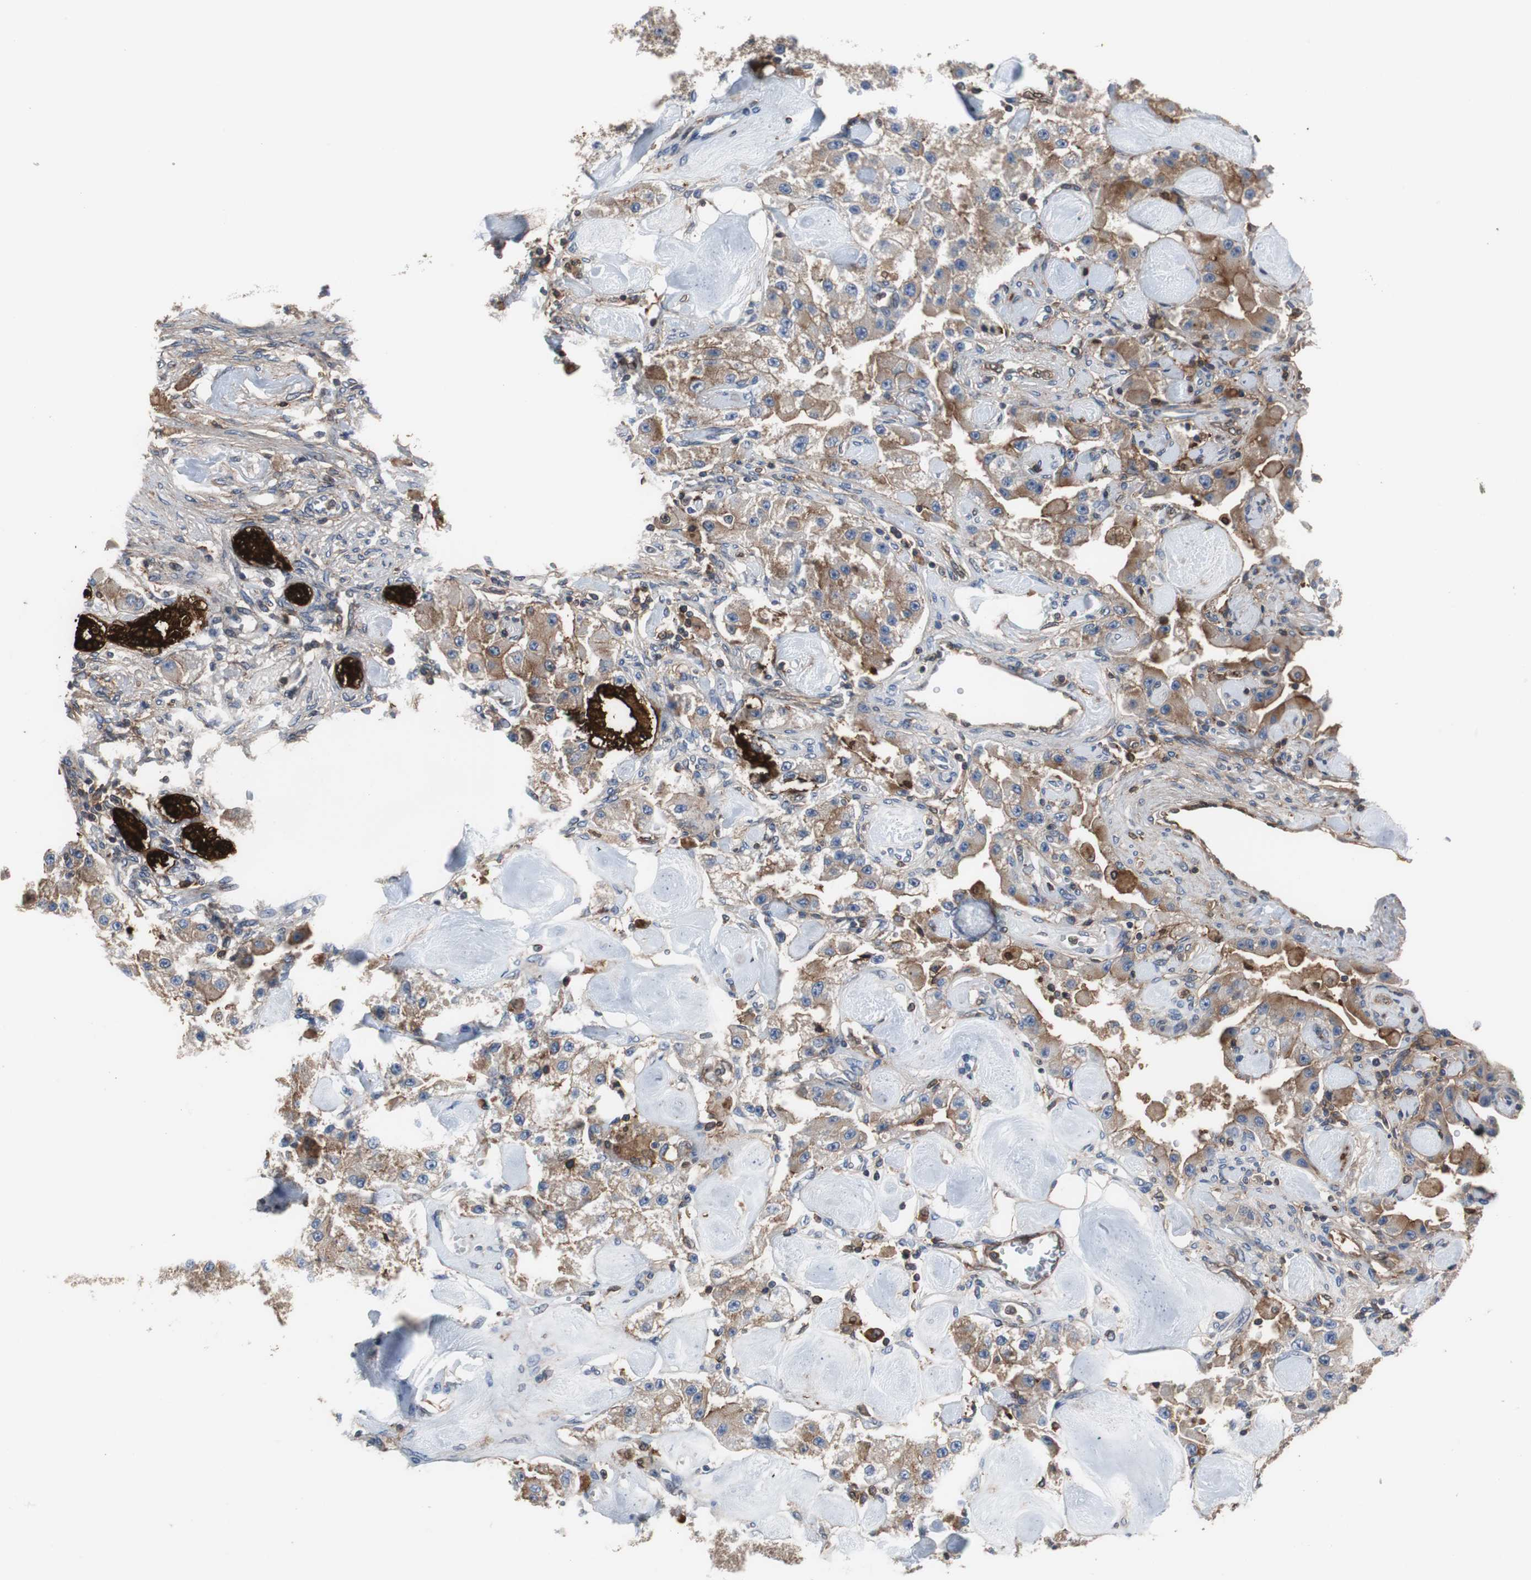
{"staining": {"intensity": "moderate", "quantity": "25%-75%", "location": "cytoplasmic/membranous"}, "tissue": "carcinoid", "cell_type": "Tumor cells", "image_type": "cancer", "snomed": [{"axis": "morphology", "description": "Carcinoid, malignant, NOS"}, {"axis": "topography", "description": "Pancreas"}], "caption": "IHC photomicrograph of neoplastic tissue: malignant carcinoid stained using IHC reveals medium levels of moderate protein expression localized specifically in the cytoplasmic/membranous of tumor cells, appearing as a cytoplasmic/membranous brown color.", "gene": "ANXA4", "patient": {"sex": "male", "age": 41}}